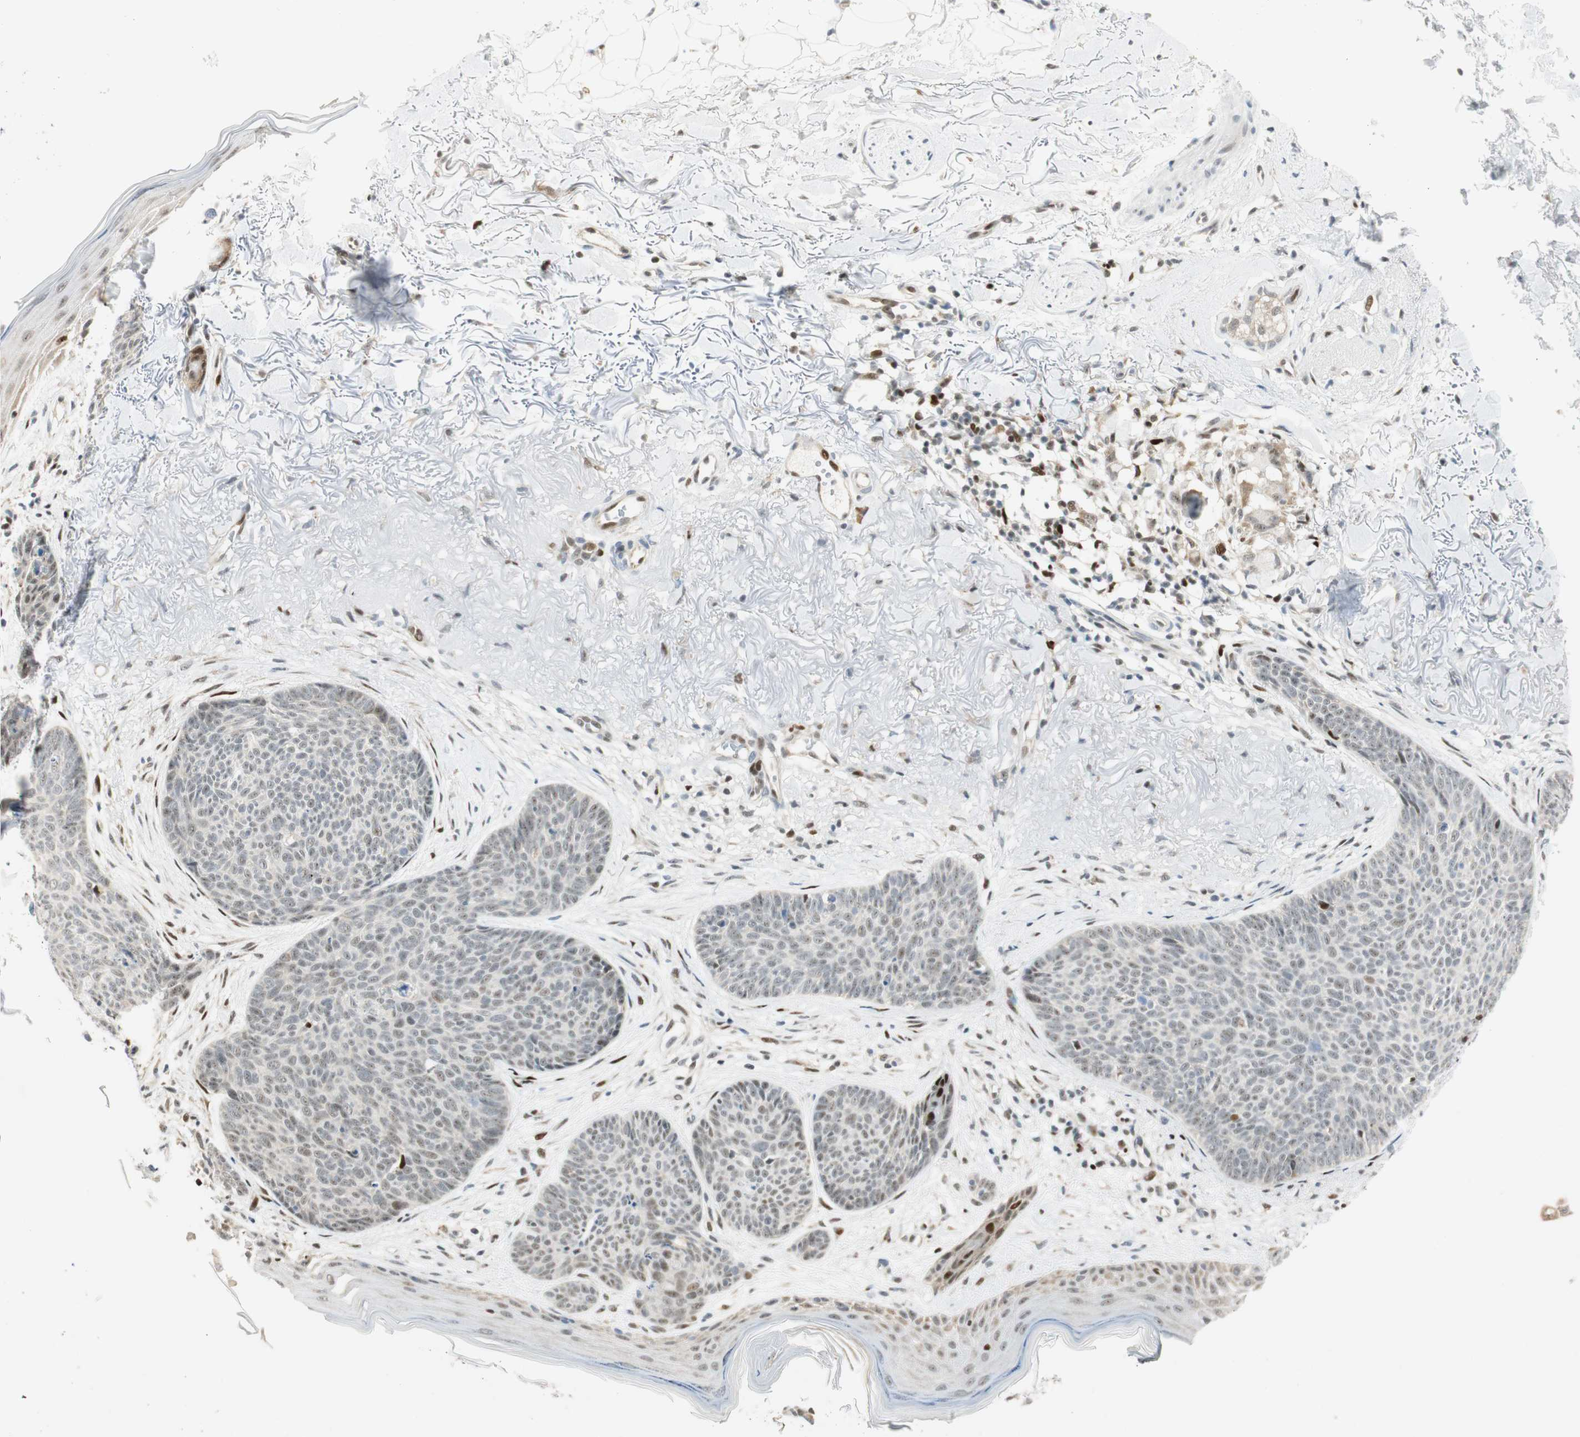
{"staining": {"intensity": "weak", "quantity": "<25%", "location": "nuclear"}, "tissue": "skin cancer", "cell_type": "Tumor cells", "image_type": "cancer", "snomed": [{"axis": "morphology", "description": "Normal tissue, NOS"}, {"axis": "morphology", "description": "Basal cell carcinoma"}, {"axis": "topography", "description": "Skin"}], "caption": "An image of skin cancer (basal cell carcinoma) stained for a protein exhibits no brown staining in tumor cells.", "gene": "MSX2", "patient": {"sex": "female", "age": 70}}